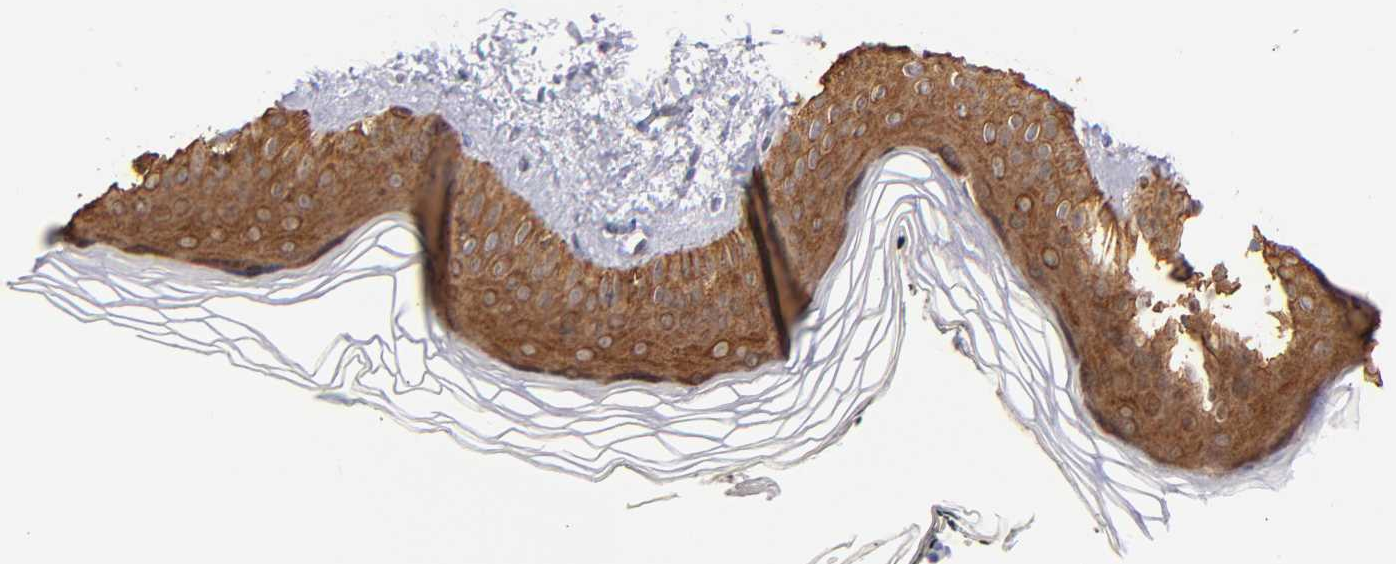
{"staining": {"intensity": "negative", "quantity": "none", "location": "none"}, "tissue": "skin", "cell_type": "Fibroblasts", "image_type": "normal", "snomed": [{"axis": "morphology", "description": "Normal tissue, NOS"}, {"axis": "topography", "description": "Skin"}], "caption": "This is an immunohistochemistry (IHC) image of benign human skin. There is no expression in fibroblasts.", "gene": "YWHAB", "patient": {"sex": "female", "age": 19}}